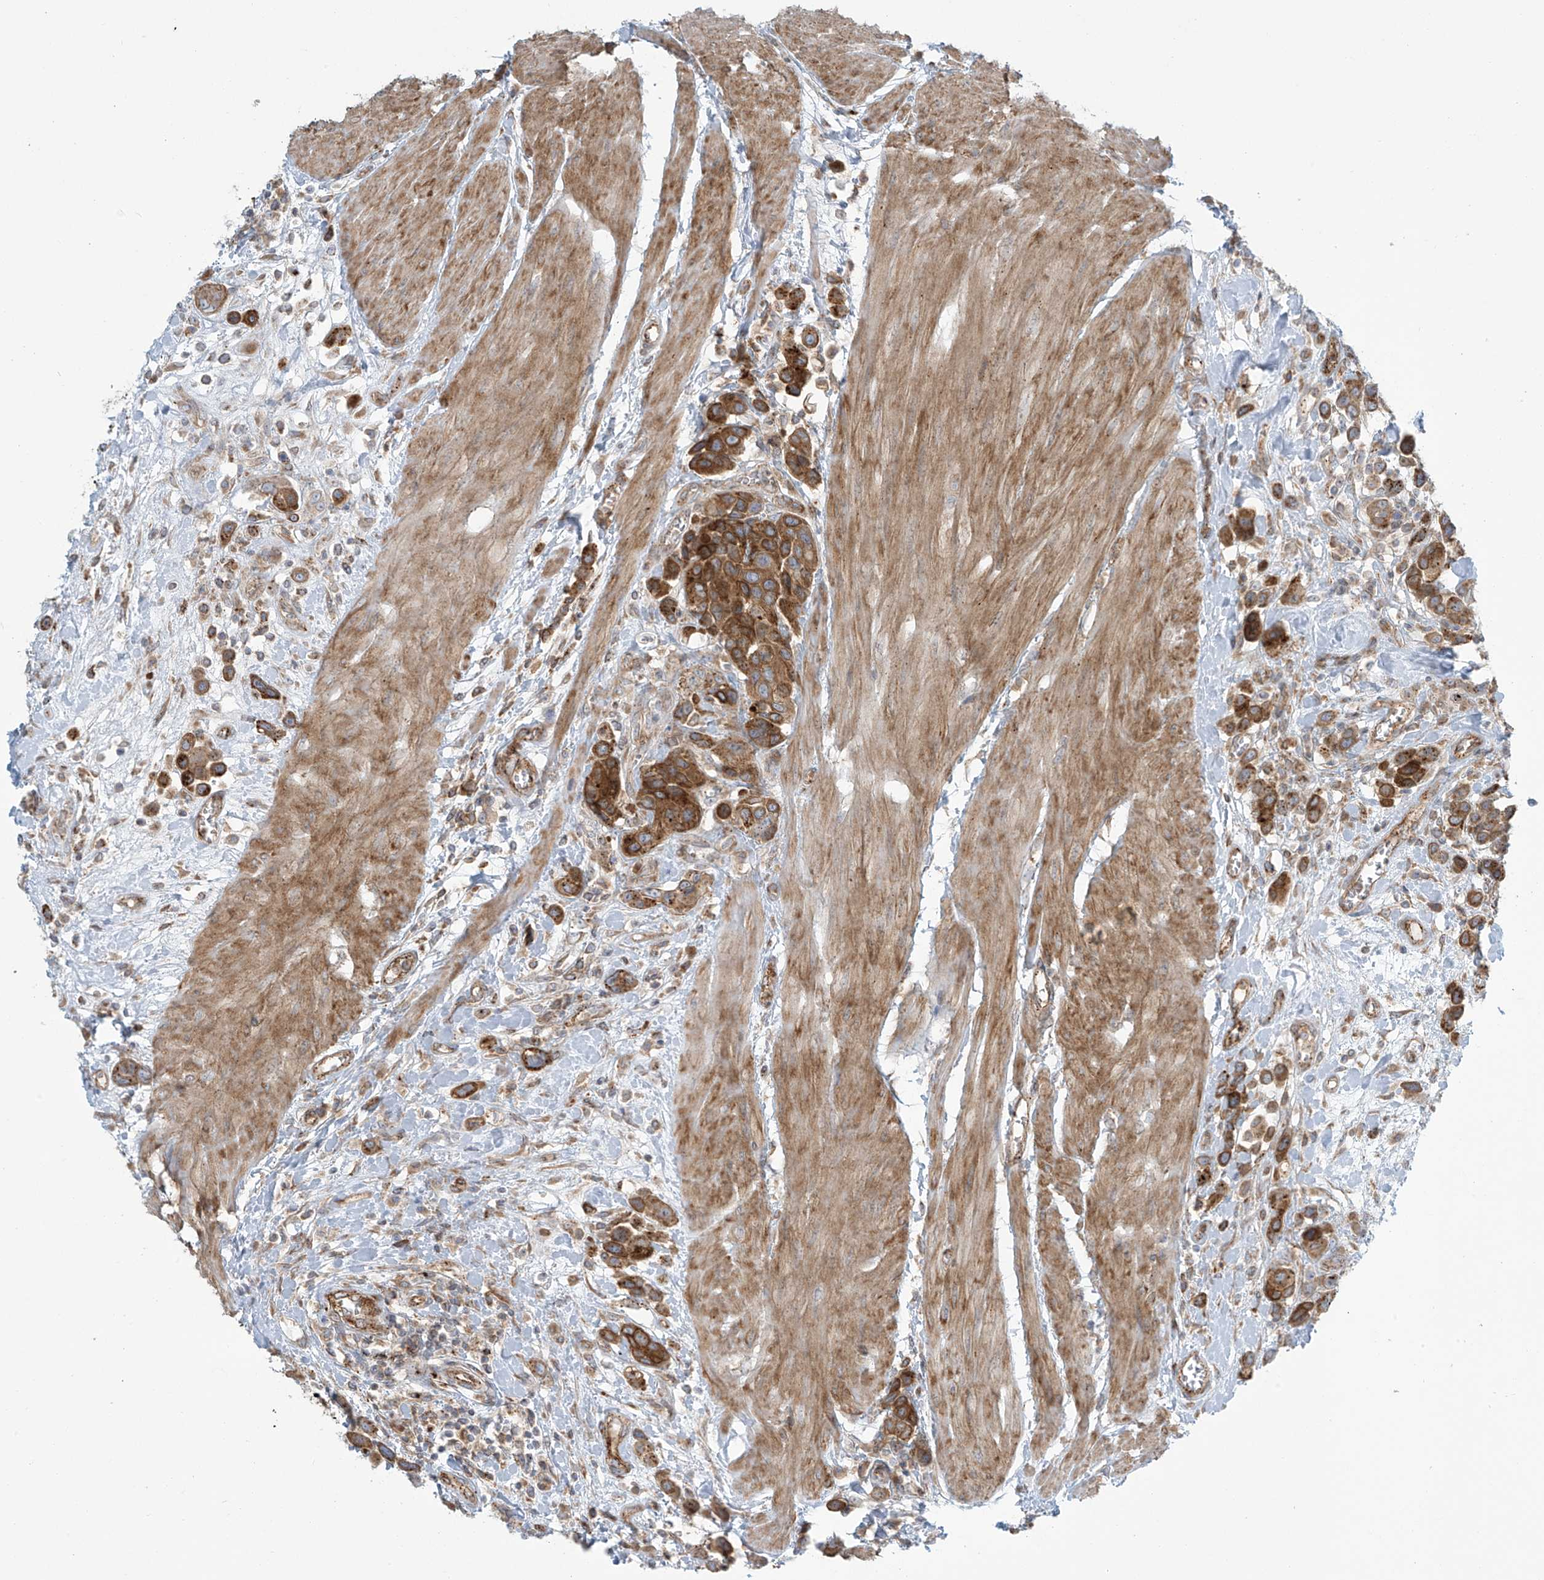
{"staining": {"intensity": "moderate", "quantity": ">75%", "location": "cytoplasmic/membranous"}, "tissue": "urothelial cancer", "cell_type": "Tumor cells", "image_type": "cancer", "snomed": [{"axis": "morphology", "description": "Urothelial carcinoma, High grade"}, {"axis": "topography", "description": "Urinary bladder"}], "caption": "Moderate cytoplasmic/membranous positivity is seen in approximately >75% of tumor cells in urothelial cancer.", "gene": "LZTS3", "patient": {"sex": "male", "age": 50}}